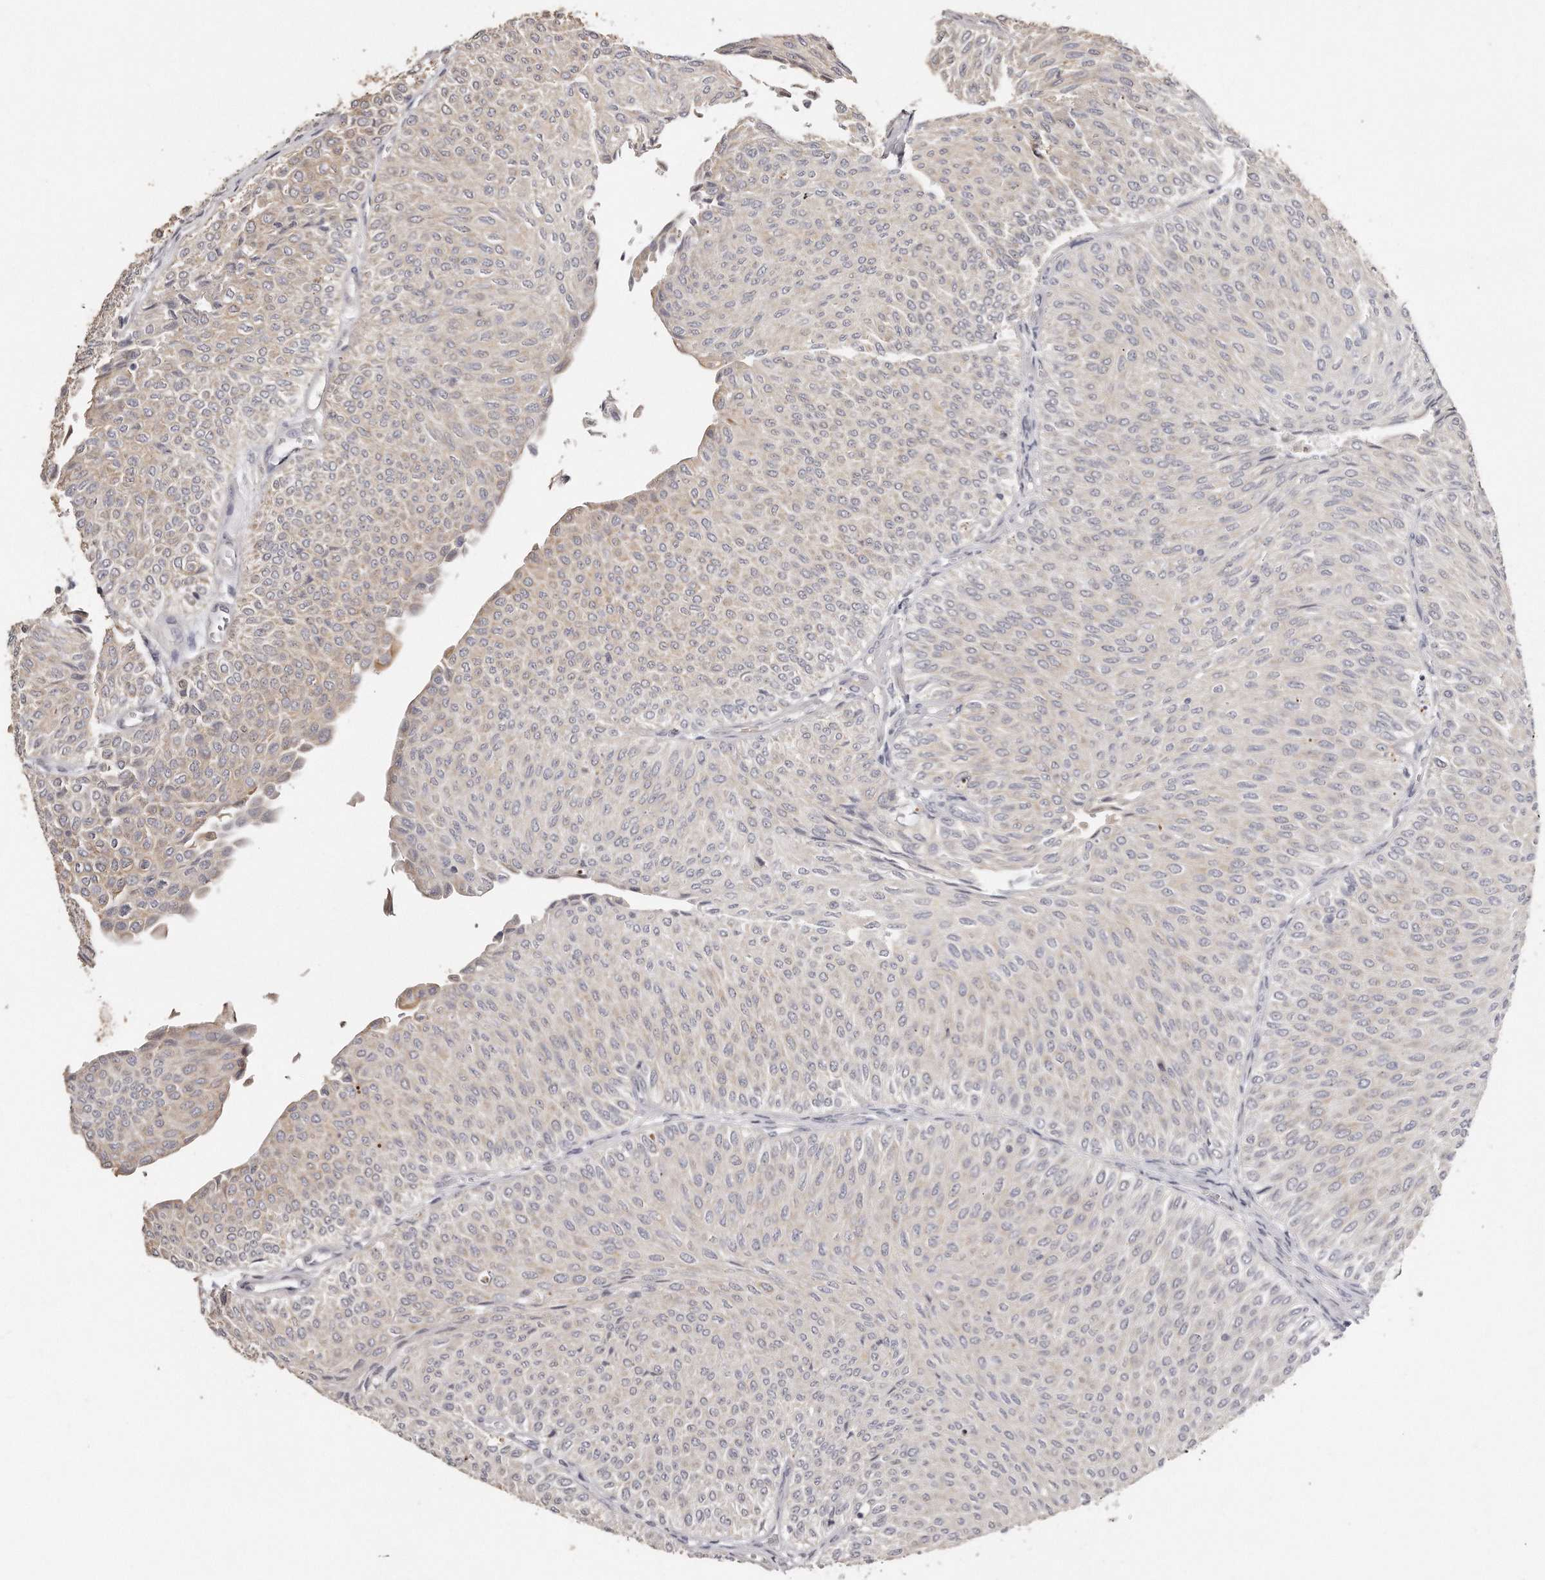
{"staining": {"intensity": "weak", "quantity": "25%-75%", "location": "cytoplasmic/membranous"}, "tissue": "urothelial cancer", "cell_type": "Tumor cells", "image_type": "cancer", "snomed": [{"axis": "morphology", "description": "Urothelial carcinoma, Low grade"}, {"axis": "topography", "description": "Urinary bladder"}], "caption": "IHC photomicrograph of neoplastic tissue: urothelial cancer stained using IHC exhibits low levels of weak protein expression localized specifically in the cytoplasmic/membranous of tumor cells, appearing as a cytoplasmic/membranous brown color.", "gene": "ZYG11A", "patient": {"sex": "male", "age": 78}}